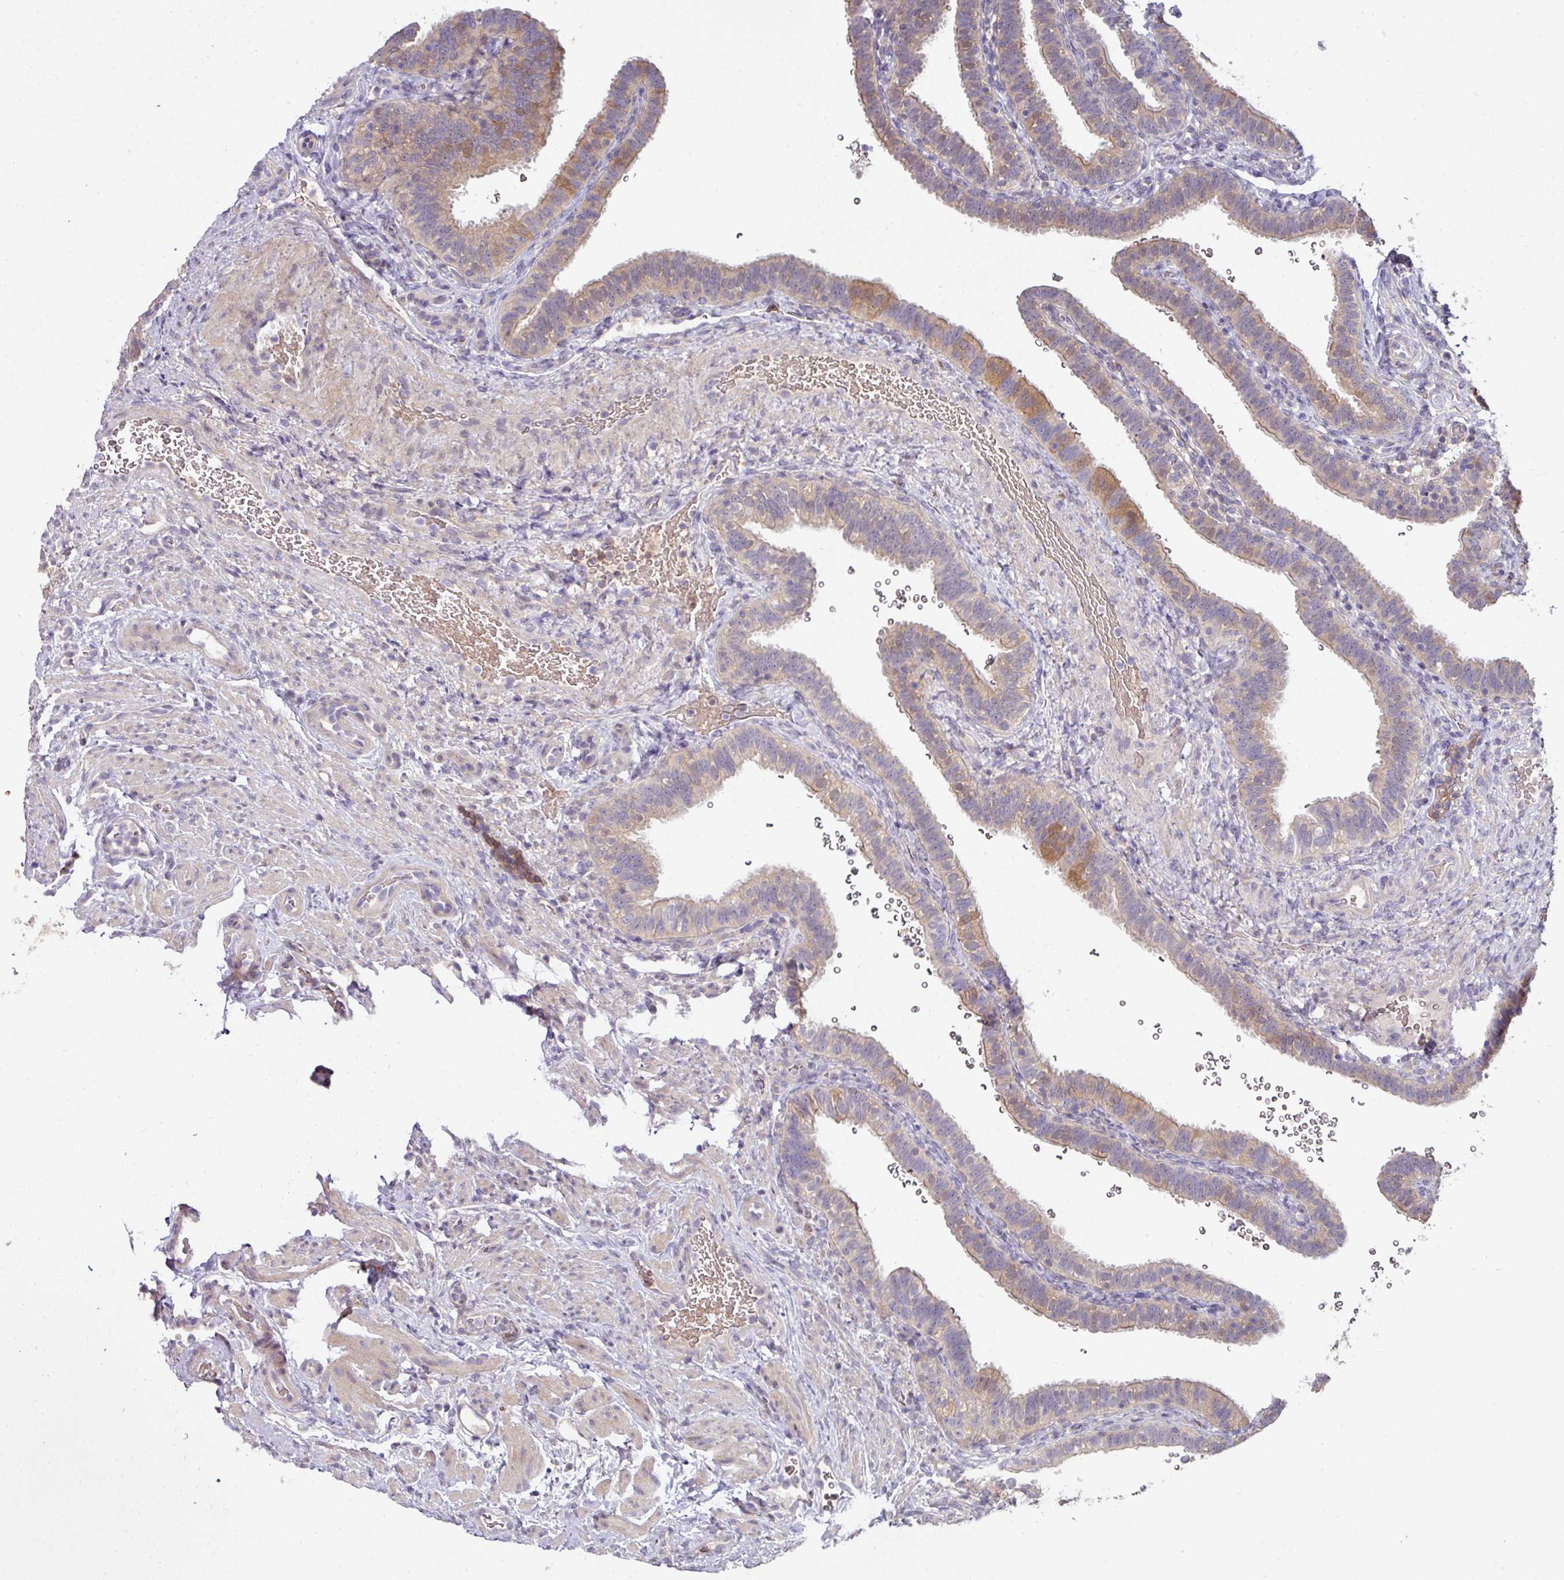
{"staining": {"intensity": "moderate", "quantity": "25%-75%", "location": "cytoplasmic/membranous"}, "tissue": "fallopian tube", "cell_type": "Glandular cells", "image_type": "normal", "snomed": [{"axis": "morphology", "description": "Normal tissue, NOS"}, {"axis": "topography", "description": "Fallopian tube"}], "caption": "A brown stain labels moderate cytoplasmic/membranous staining of a protein in glandular cells of normal human fallopian tube. The protein of interest is stained brown, and the nuclei are stained in blue (DAB (3,3'-diaminobenzidine) IHC with brightfield microscopy, high magnification).", "gene": "SLAMF6", "patient": {"sex": "female", "age": 41}}